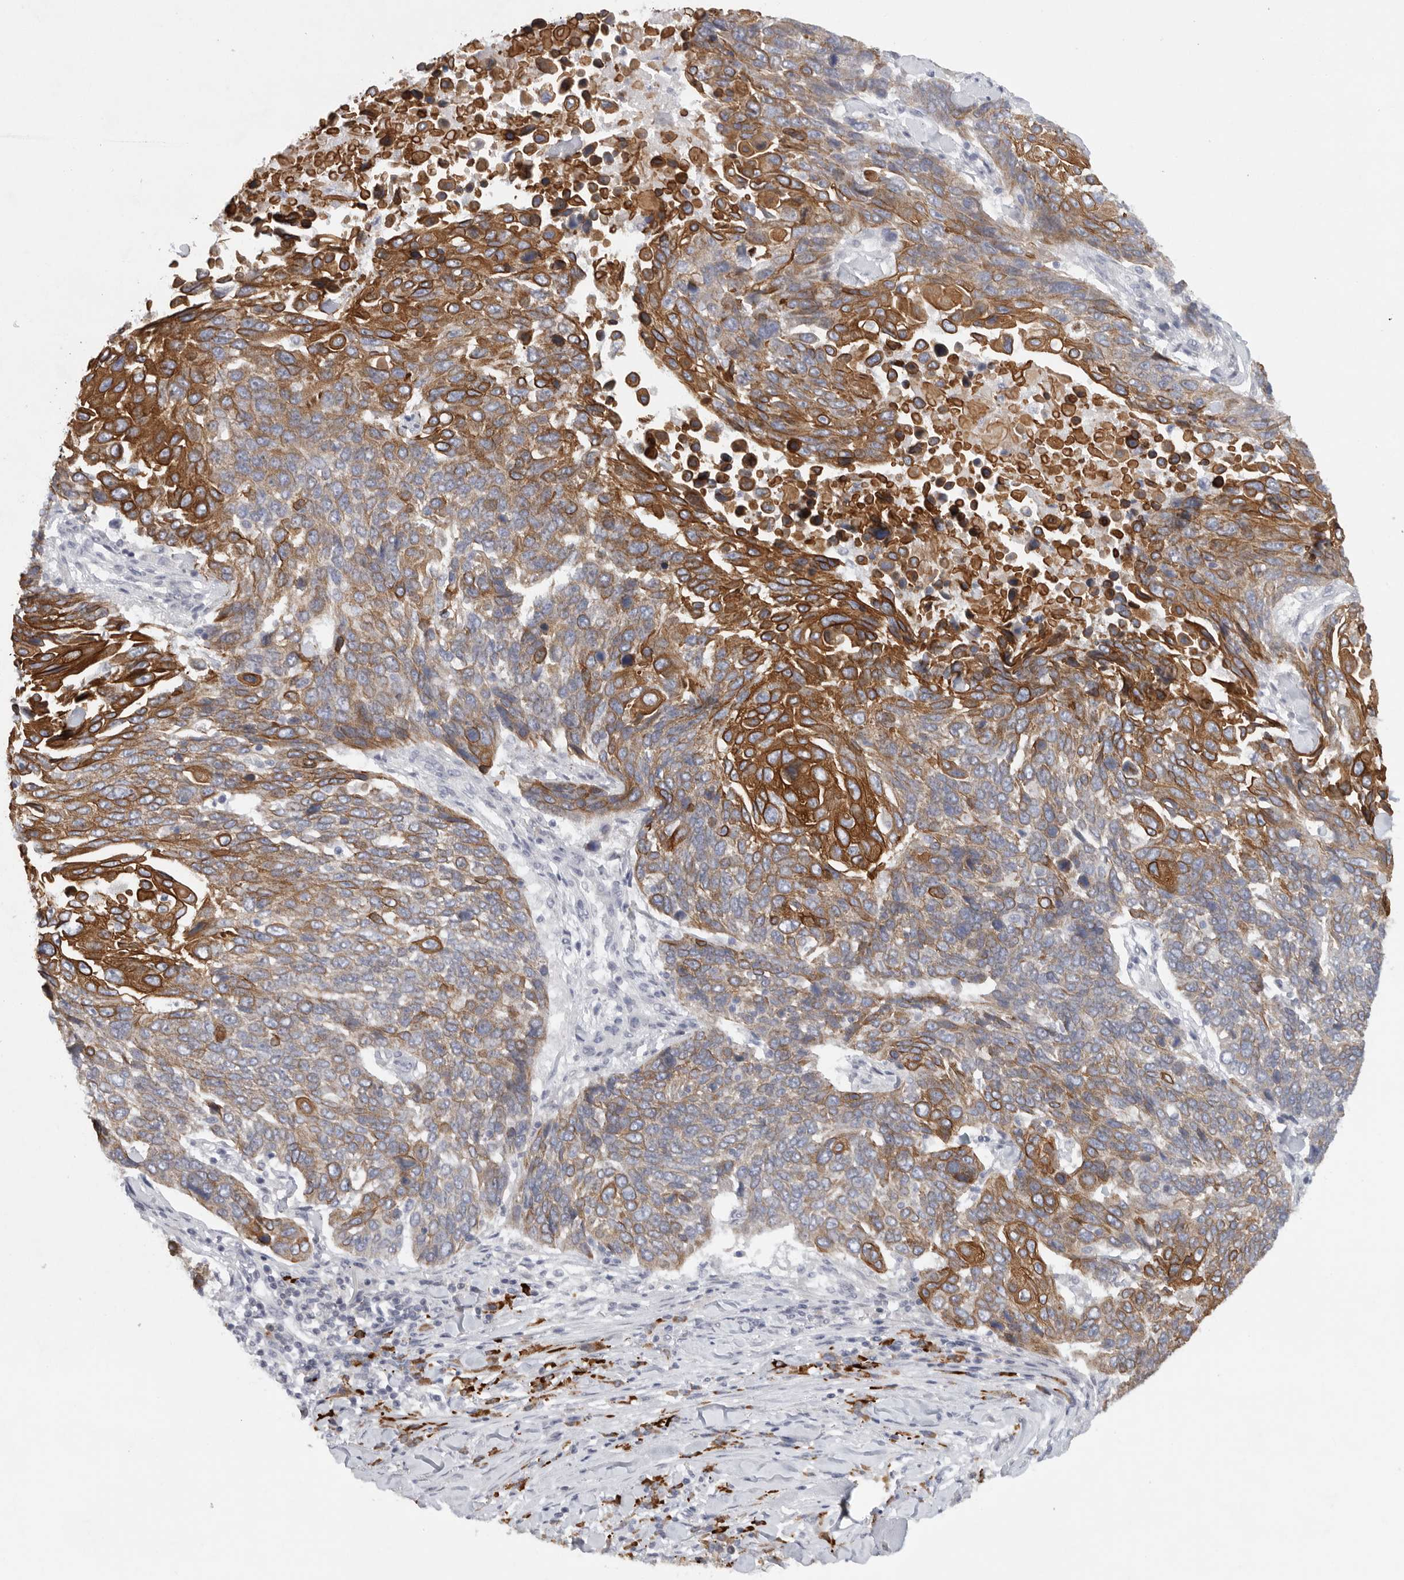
{"staining": {"intensity": "strong", "quantity": ">75%", "location": "cytoplasmic/membranous"}, "tissue": "lung cancer", "cell_type": "Tumor cells", "image_type": "cancer", "snomed": [{"axis": "morphology", "description": "Squamous cell carcinoma, NOS"}, {"axis": "topography", "description": "Lung"}], "caption": "Tumor cells reveal high levels of strong cytoplasmic/membranous staining in approximately >75% of cells in lung cancer (squamous cell carcinoma).", "gene": "TMEM69", "patient": {"sex": "male", "age": 66}}